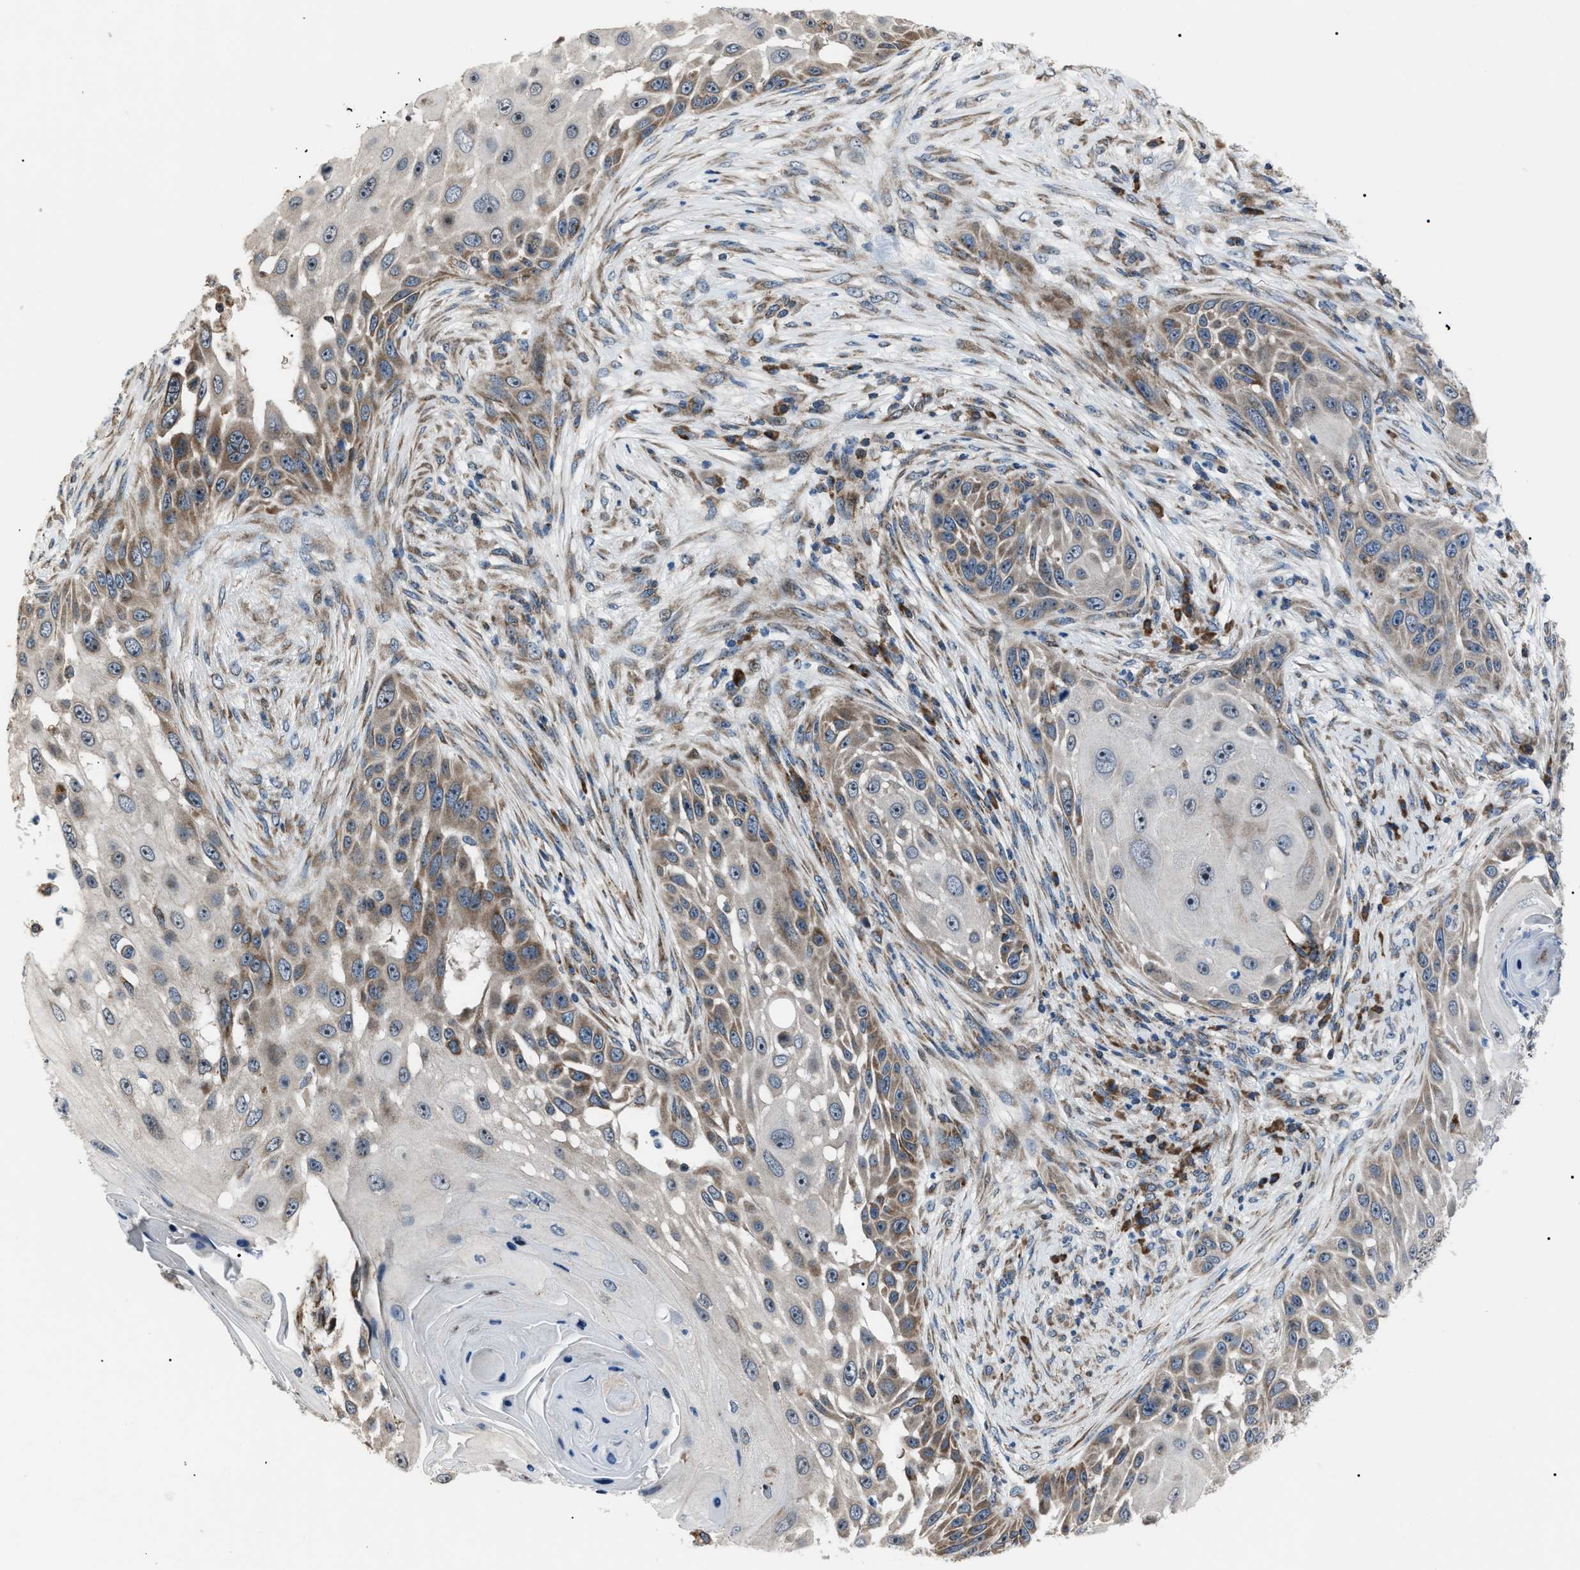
{"staining": {"intensity": "moderate", "quantity": "25%-75%", "location": "cytoplasmic/membranous"}, "tissue": "skin cancer", "cell_type": "Tumor cells", "image_type": "cancer", "snomed": [{"axis": "morphology", "description": "Squamous cell carcinoma, NOS"}, {"axis": "topography", "description": "Skin"}], "caption": "Protein staining by immunohistochemistry (IHC) exhibits moderate cytoplasmic/membranous staining in approximately 25%-75% of tumor cells in skin cancer (squamous cell carcinoma). Using DAB (brown) and hematoxylin (blue) stains, captured at high magnification using brightfield microscopy.", "gene": "AGO2", "patient": {"sex": "female", "age": 44}}